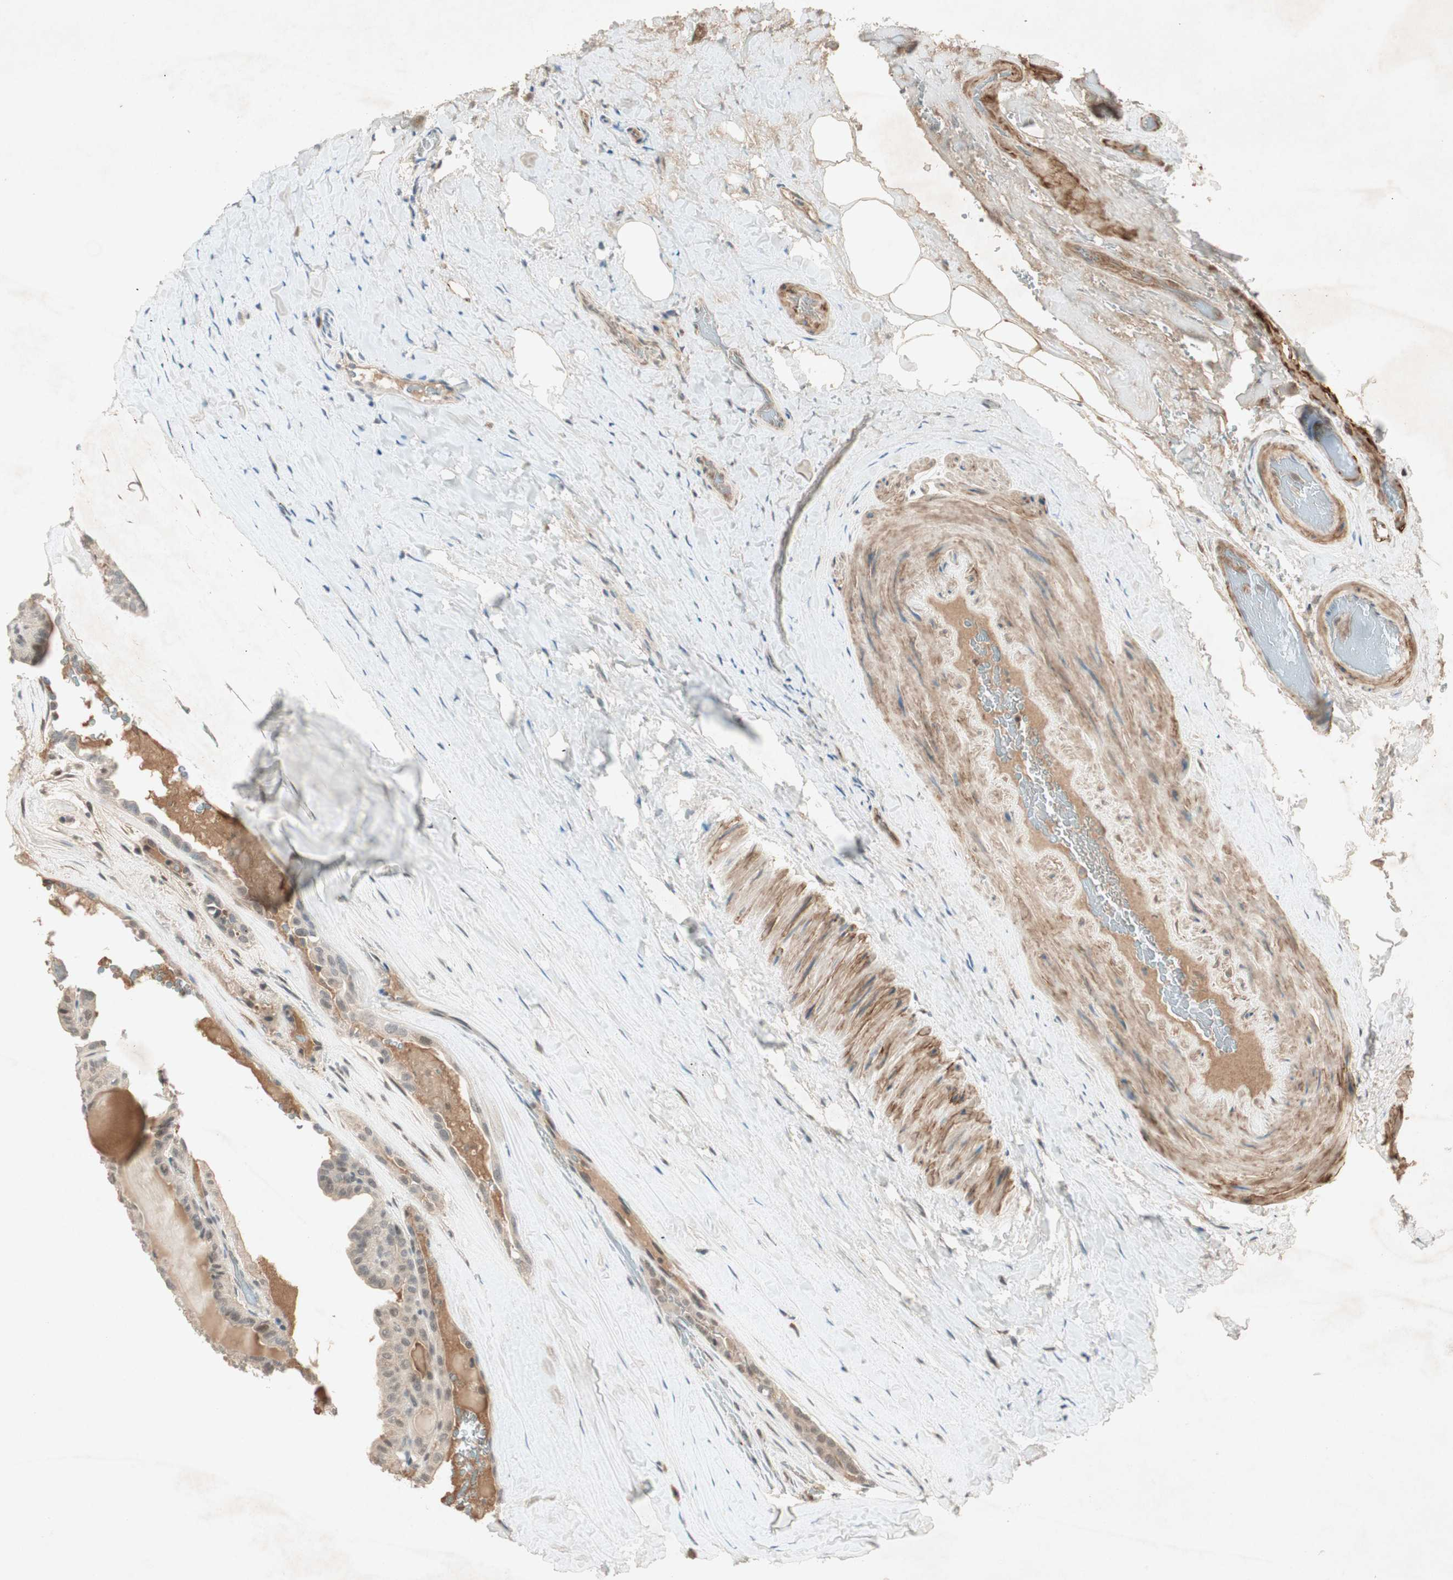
{"staining": {"intensity": "weak", "quantity": "25%-75%", "location": "cytoplasmic/membranous"}, "tissue": "thyroid cancer", "cell_type": "Tumor cells", "image_type": "cancer", "snomed": [{"axis": "morphology", "description": "Papillary adenocarcinoma, NOS"}, {"axis": "topography", "description": "Thyroid gland"}], "caption": "Immunohistochemistry of human papillary adenocarcinoma (thyroid) shows low levels of weak cytoplasmic/membranous staining in about 25%-75% of tumor cells.", "gene": "RNGTT", "patient": {"sex": "male", "age": 77}}